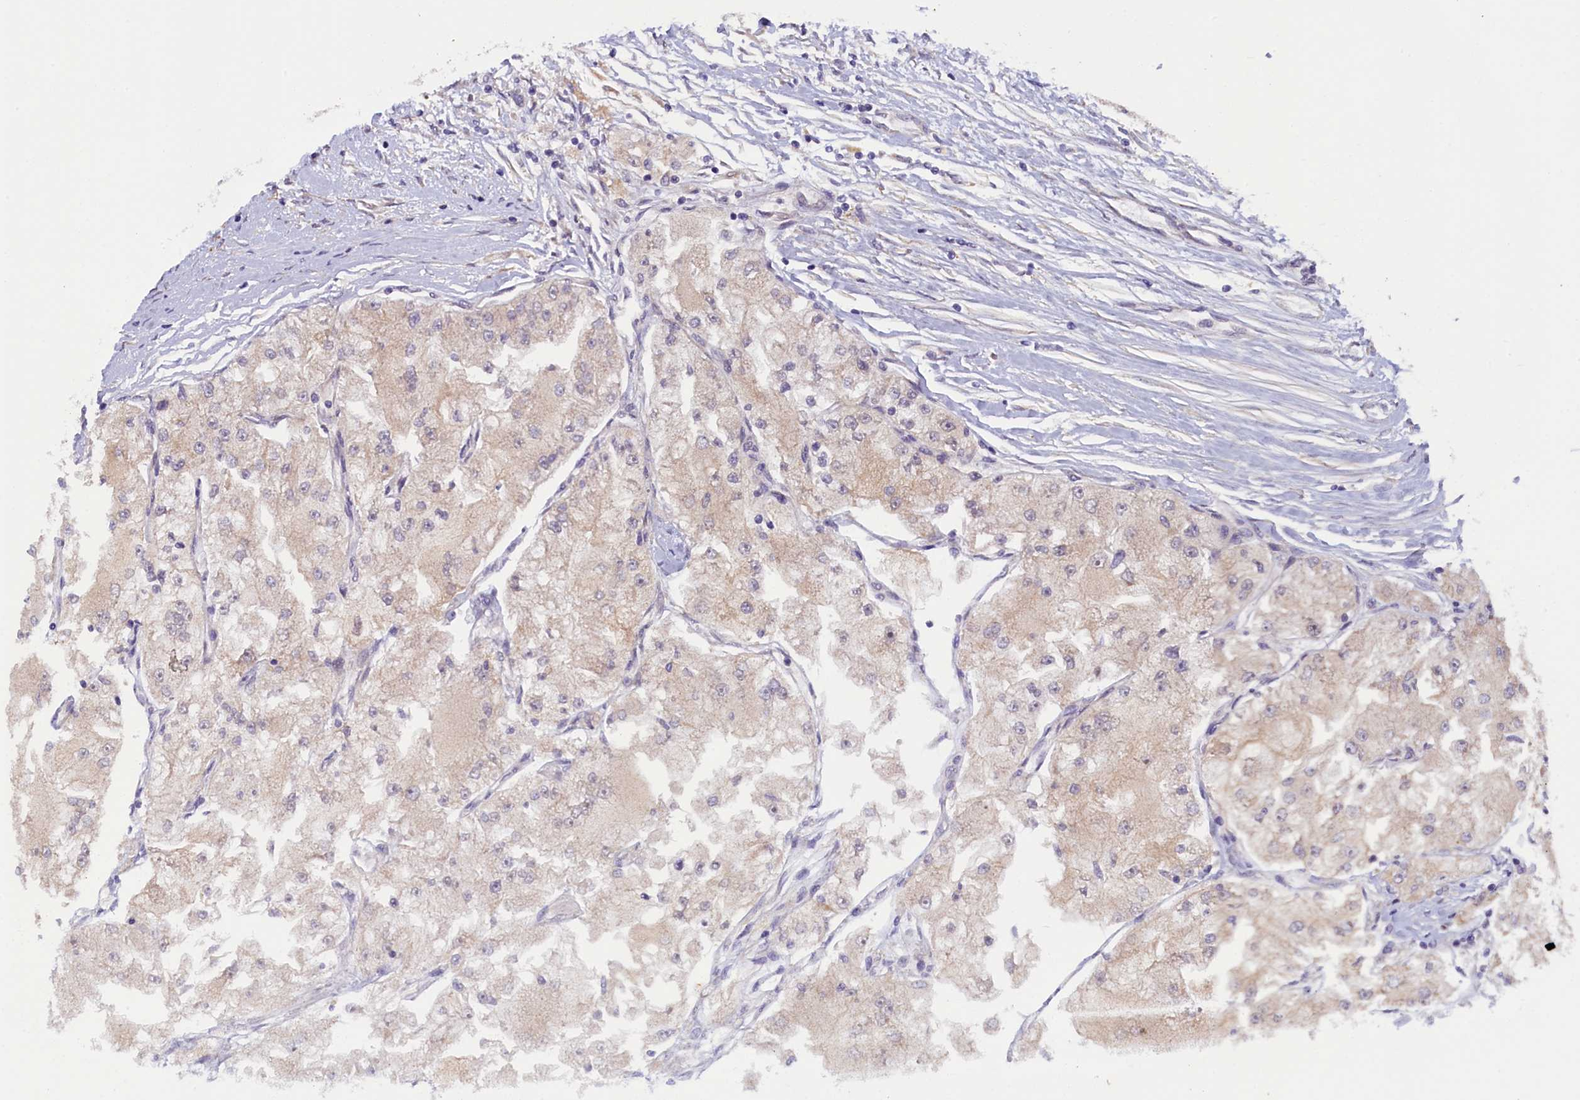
{"staining": {"intensity": "weak", "quantity": "<25%", "location": "cytoplasmic/membranous"}, "tissue": "renal cancer", "cell_type": "Tumor cells", "image_type": "cancer", "snomed": [{"axis": "morphology", "description": "Adenocarcinoma, NOS"}, {"axis": "topography", "description": "Kidney"}], "caption": "This histopathology image is of renal cancer stained with immunohistochemistry to label a protein in brown with the nuclei are counter-stained blue. There is no expression in tumor cells.", "gene": "CCDC9B", "patient": {"sex": "female", "age": 72}}